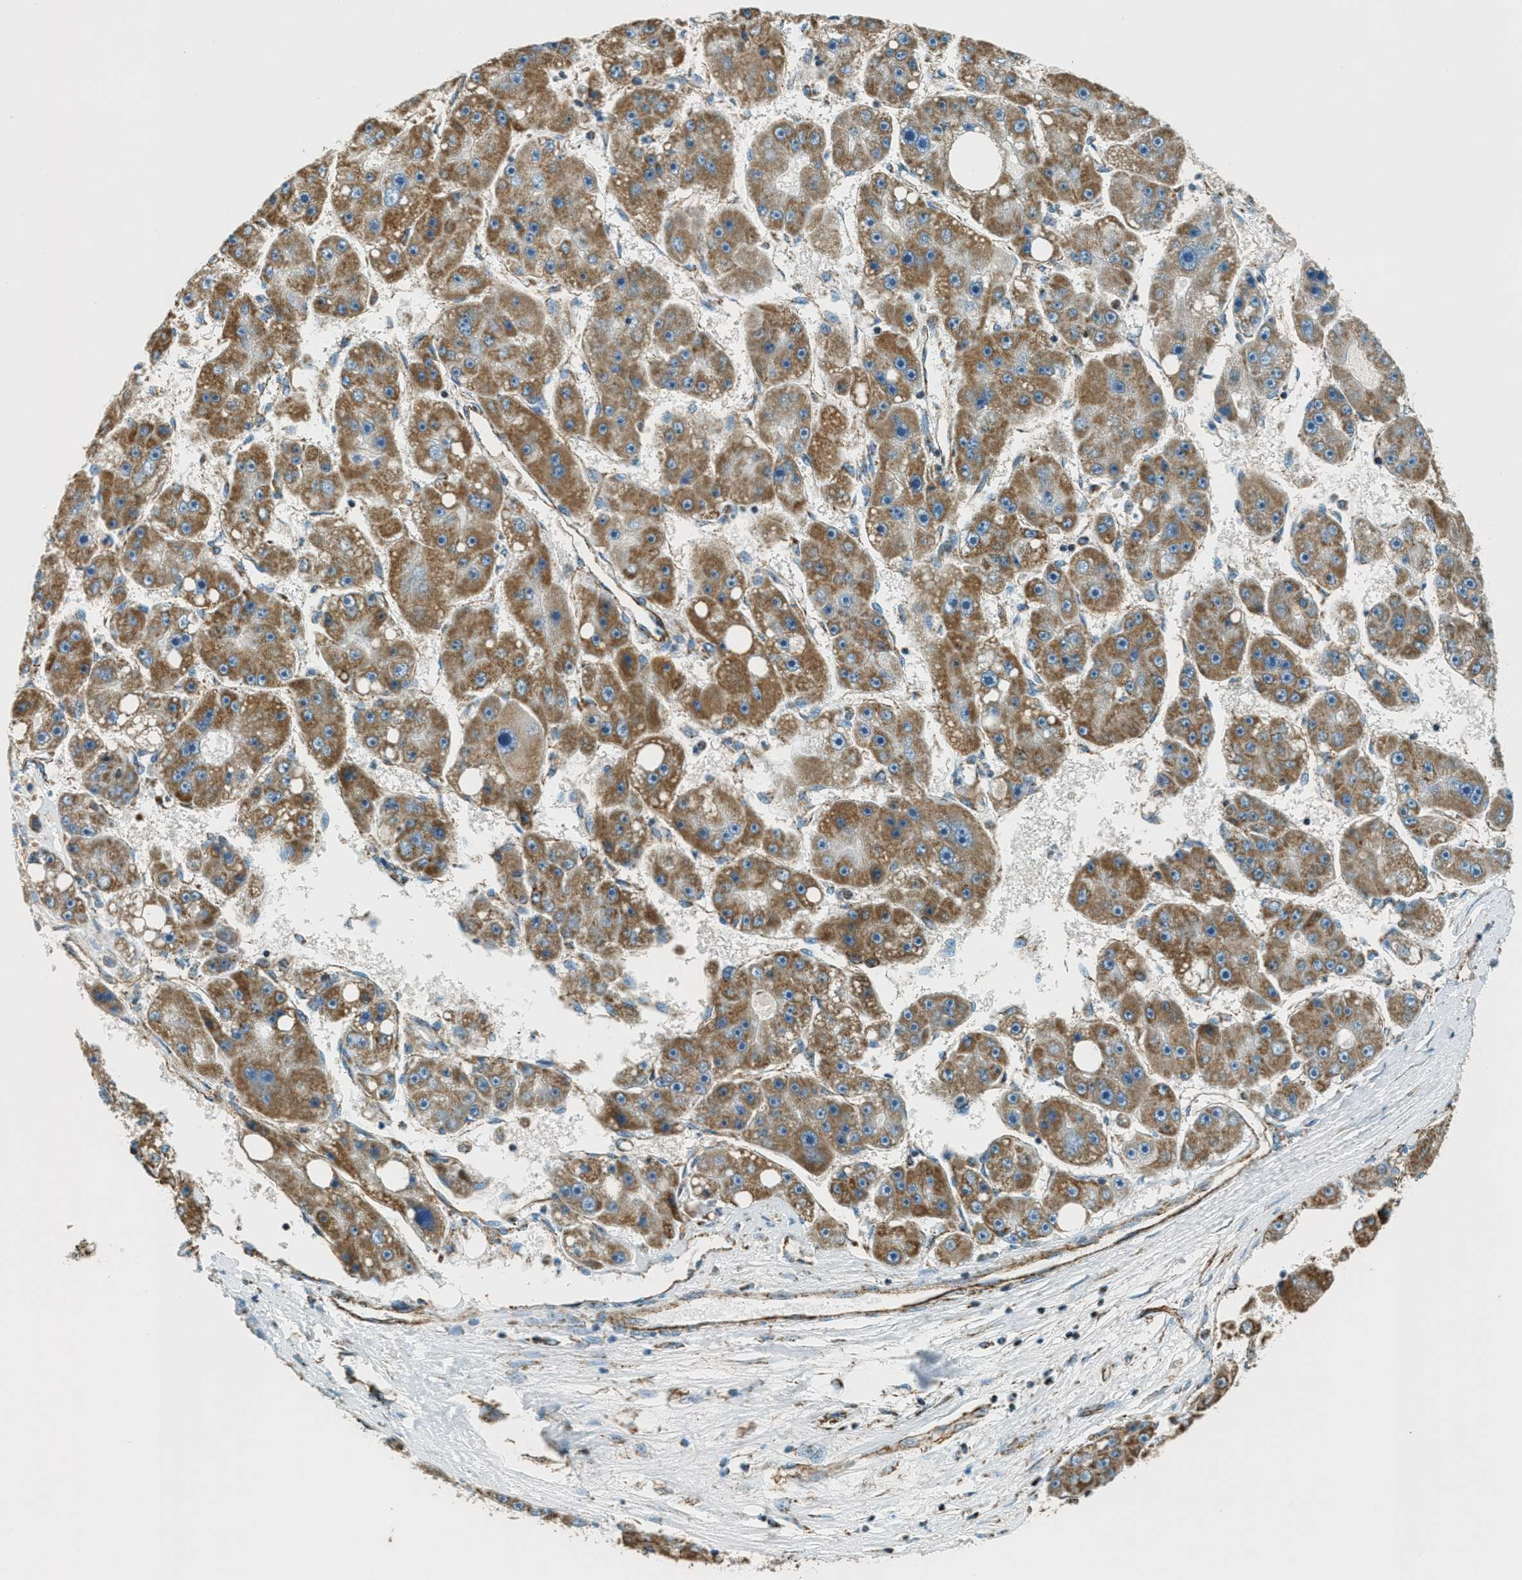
{"staining": {"intensity": "moderate", "quantity": ">75%", "location": "cytoplasmic/membranous"}, "tissue": "liver cancer", "cell_type": "Tumor cells", "image_type": "cancer", "snomed": [{"axis": "morphology", "description": "Carcinoma, Hepatocellular, NOS"}, {"axis": "topography", "description": "Liver"}], "caption": "Protein expression analysis of human liver cancer (hepatocellular carcinoma) reveals moderate cytoplasmic/membranous staining in approximately >75% of tumor cells. The staining is performed using DAB (3,3'-diaminobenzidine) brown chromogen to label protein expression. The nuclei are counter-stained blue using hematoxylin.", "gene": "CHST15", "patient": {"sex": "female", "age": 61}}